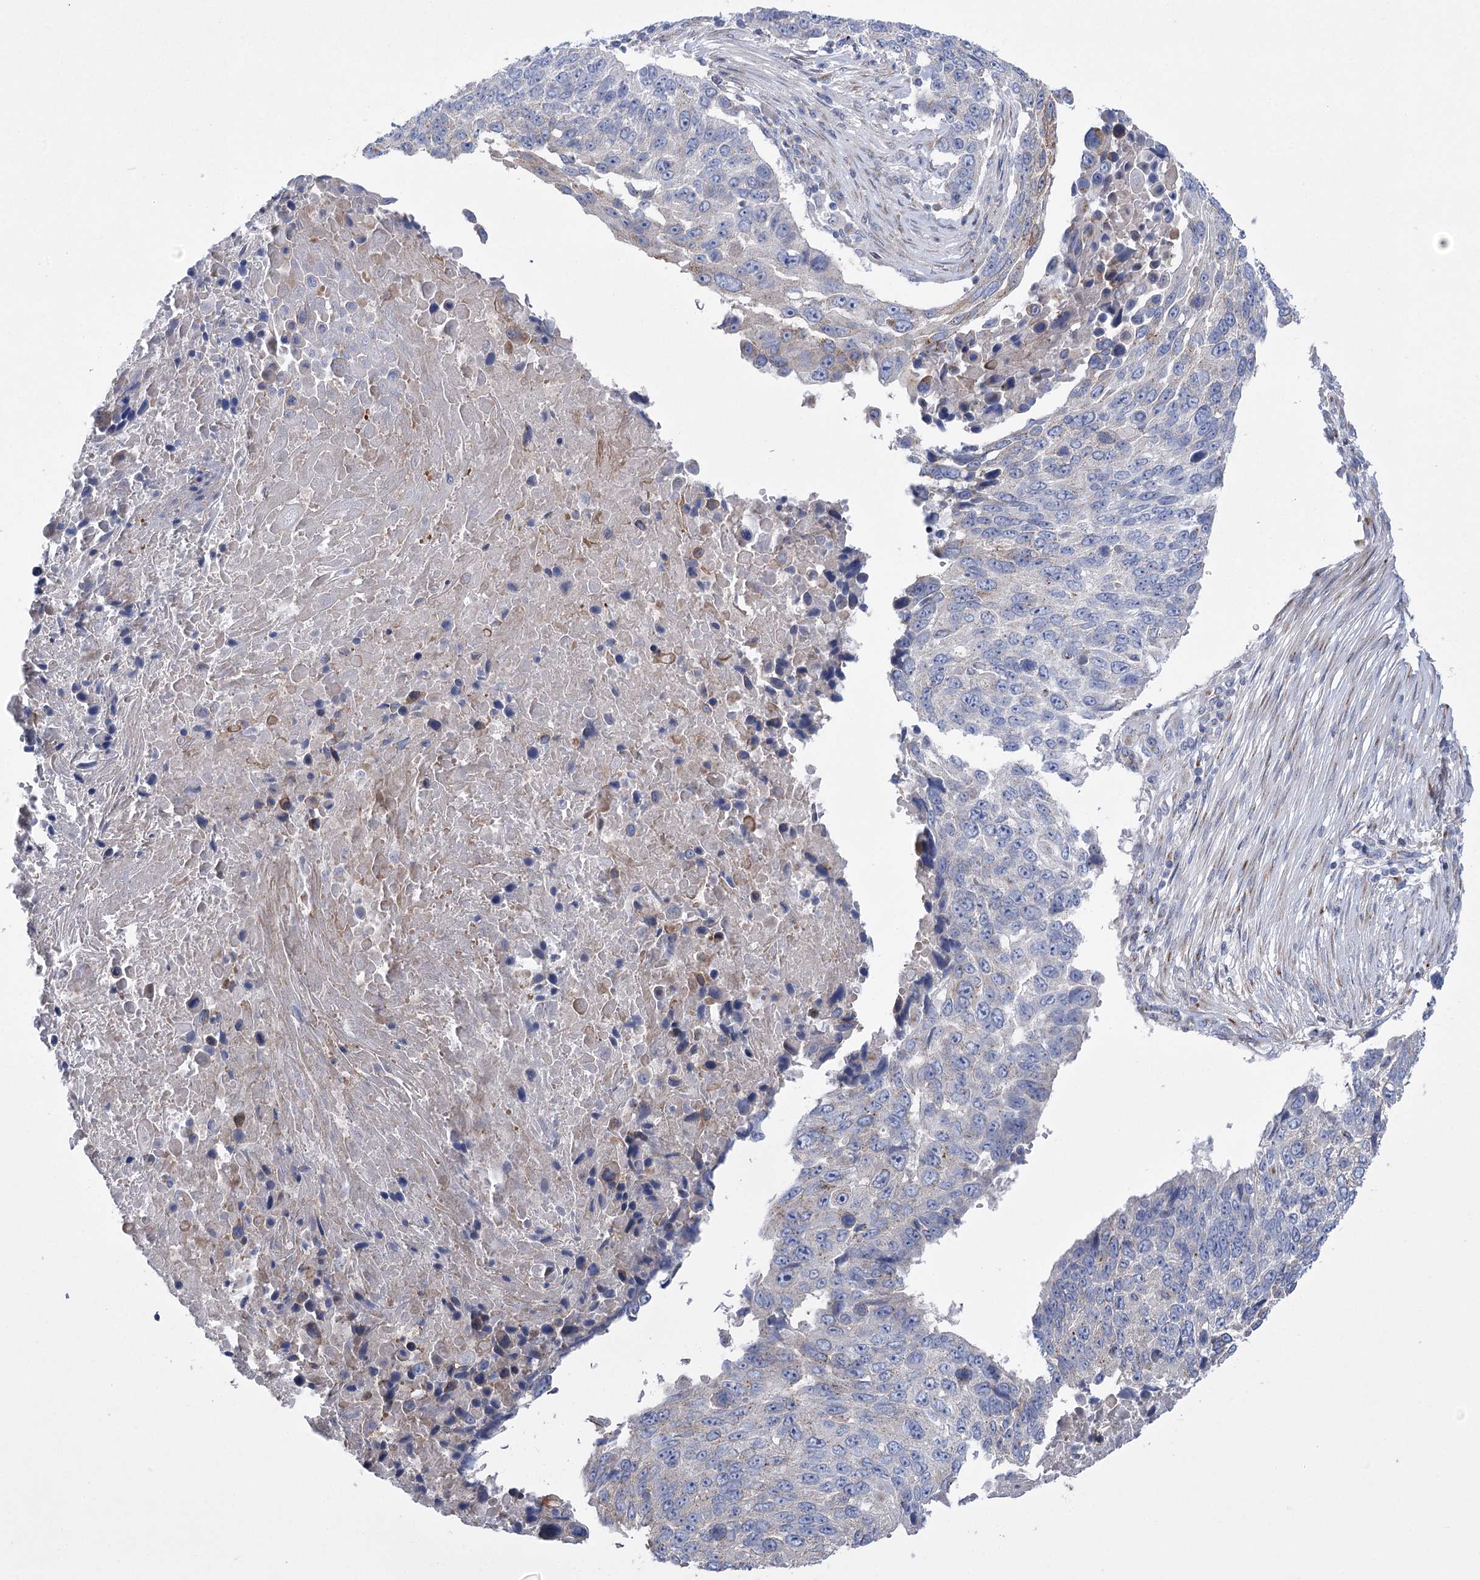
{"staining": {"intensity": "negative", "quantity": "none", "location": "none"}, "tissue": "lung cancer", "cell_type": "Tumor cells", "image_type": "cancer", "snomed": [{"axis": "morphology", "description": "Squamous cell carcinoma, NOS"}, {"axis": "topography", "description": "Lung"}], "caption": "Immunohistochemistry (IHC) micrograph of neoplastic tissue: human lung squamous cell carcinoma stained with DAB shows no significant protein staining in tumor cells.", "gene": "NME7", "patient": {"sex": "male", "age": 66}}